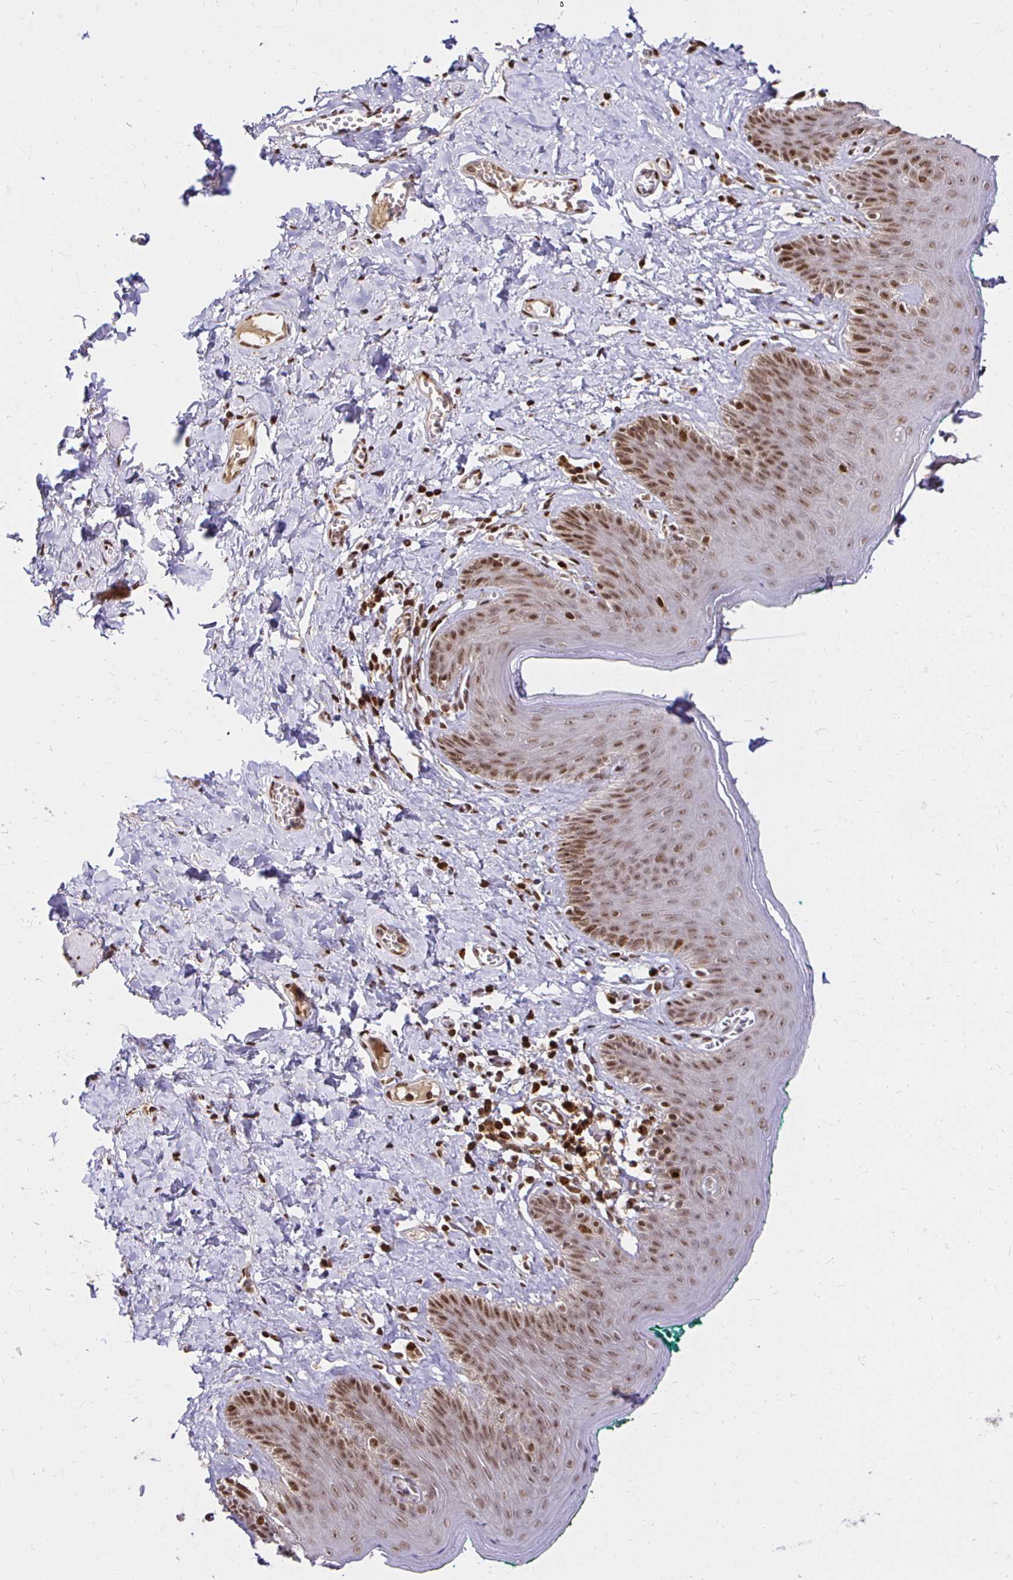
{"staining": {"intensity": "strong", "quantity": ">75%", "location": "nuclear"}, "tissue": "skin", "cell_type": "Epidermal cells", "image_type": "normal", "snomed": [{"axis": "morphology", "description": "Normal tissue, NOS"}, {"axis": "topography", "description": "Vulva"}, {"axis": "topography", "description": "Peripheral nerve tissue"}], "caption": "This is an image of immunohistochemistry staining of unremarkable skin, which shows strong positivity in the nuclear of epidermal cells.", "gene": "ZNF579", "patient": {"sex": "female", "age": 66}}